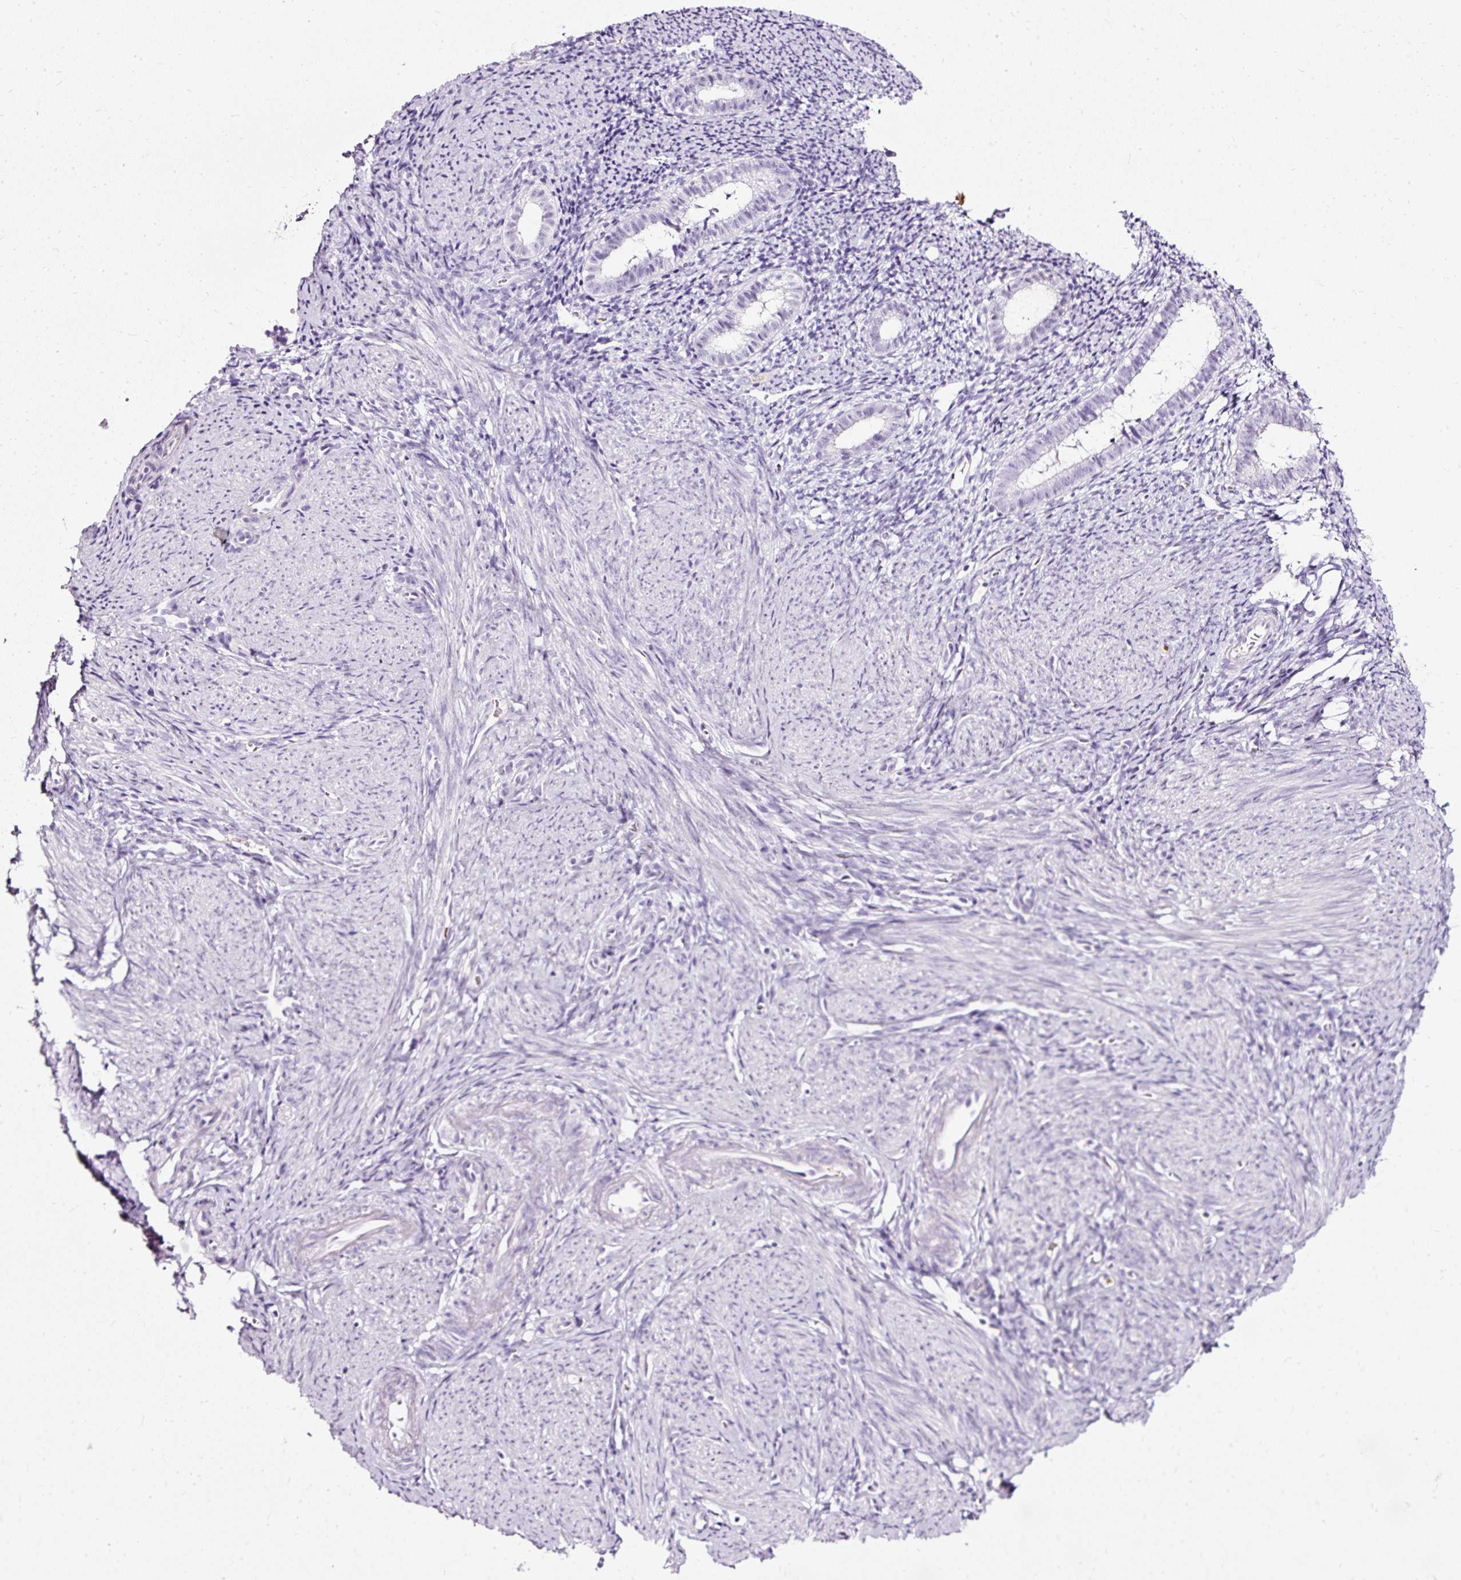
{"staining": {"intensity": "negative", "quantity": "none", "location": "none"}, "tissue": "endometrium", "cell_type": "Cells in endometrial stroma", "image_type": "normal", "snomed": [{"axis": "morphology", "description": "Normal tissue, NOS"}, {"axis": "topography", "description": "Endometrium"}], "caption": "IHC histopathology image of benign endometrium: endometrium stained with DAB exhibits no significant protein staining in cells in endometrial stroma.", "gene": "PDE6B", "patient": {"sex": "female", "age": 39}}